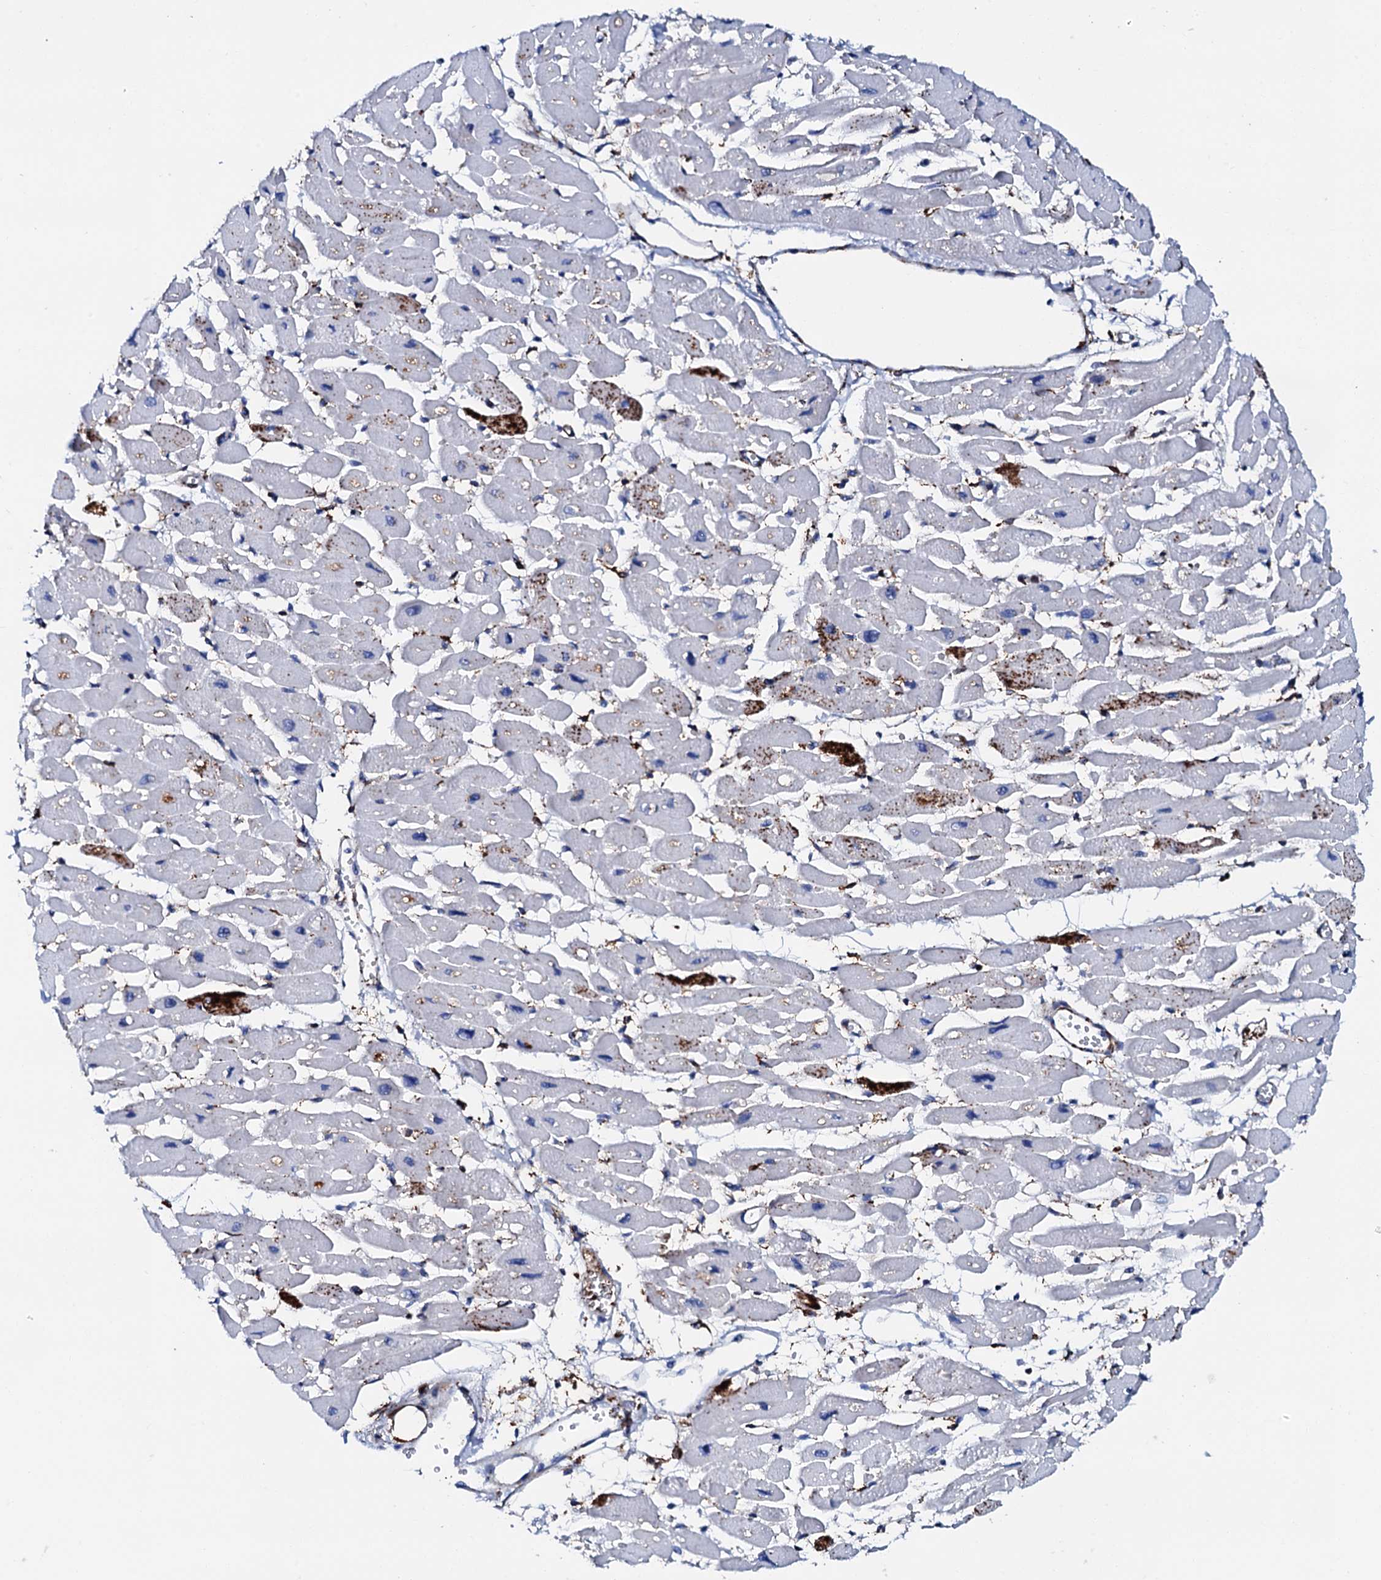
{"staining": {"intensity": "negative", "quantity": "none", "location": "none"}, "tissue": "heart muscle", "cell_type": "Cardiomyocytes", "image_type": "normal", "snomed": [{"axis": "morphology", "description": "Normal tissue, NOS"}, {"axis": "topography", "description": "Heart"}], "caption": "Immunohistochemistry image of normal heart muscle stained for a protein (brown), which displays no positivity in cardiomyocytes.", "gene": "MED13L", "patient": {"sex": "female", "age": 54}}